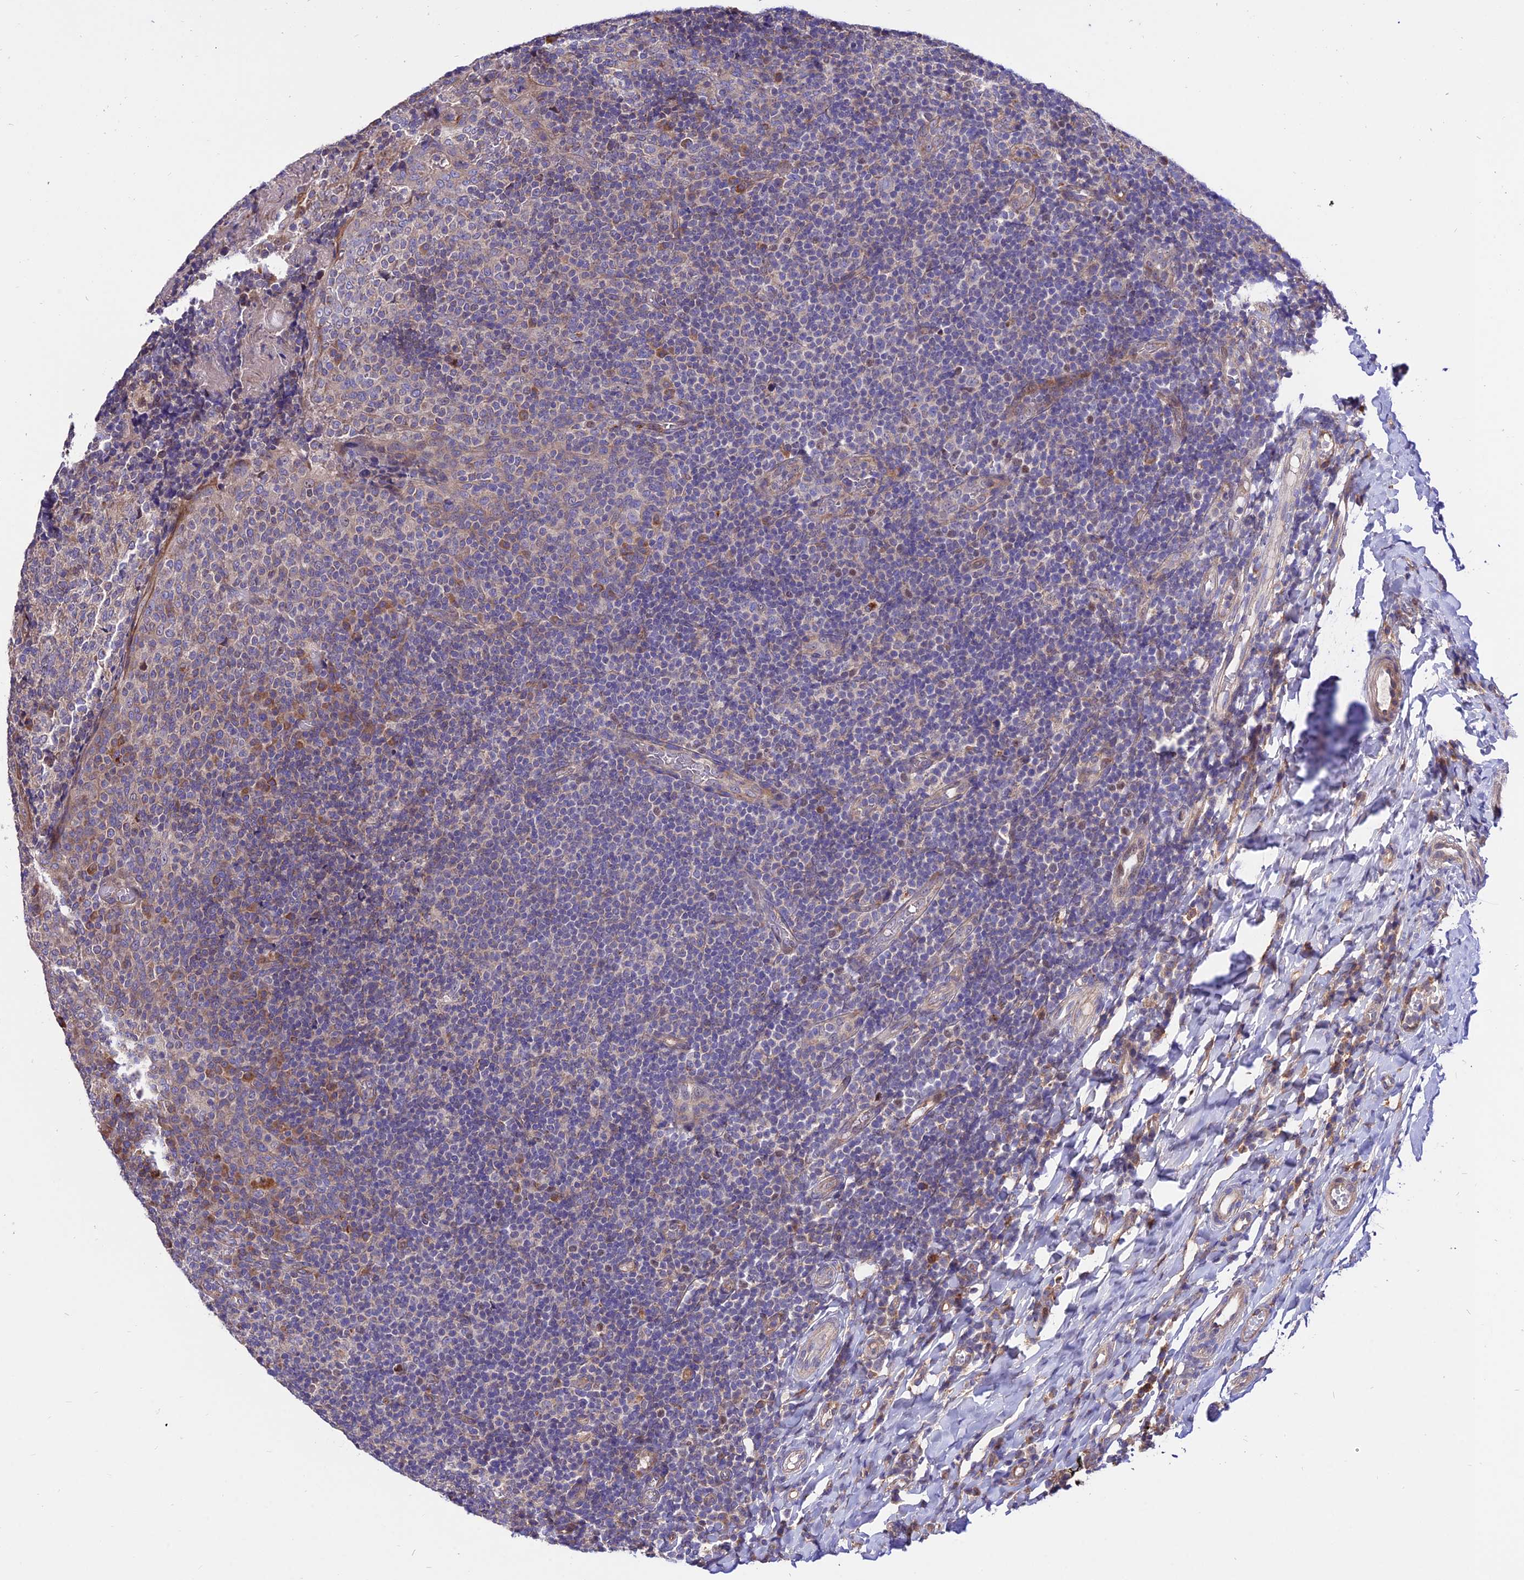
{"staining": {"intensity": "moderate", "quantity": "<25%", "location": "cytoplasmic/membranous"}, "tissue": "tonsil", "cell_type": "Germinal center cells", "image_type": "normal", "snomed": [{"axis": "morphology", "description": "Normal tissue, NOS"}, {"axis": "topography", "description": "Tonsil"}], "caption": "Immunohistochemical staining of normal human tonsil exhibits <25% levels of moderate cytoplasmic/membranous protein staining in about <25% of germinal center cells. (DAB (3,3'-diaminobenzidine) IHC with brightfield microscopy, high magnification).", "gene": "CDC37L1", "patient": {"sex": "female", "age": 19}}